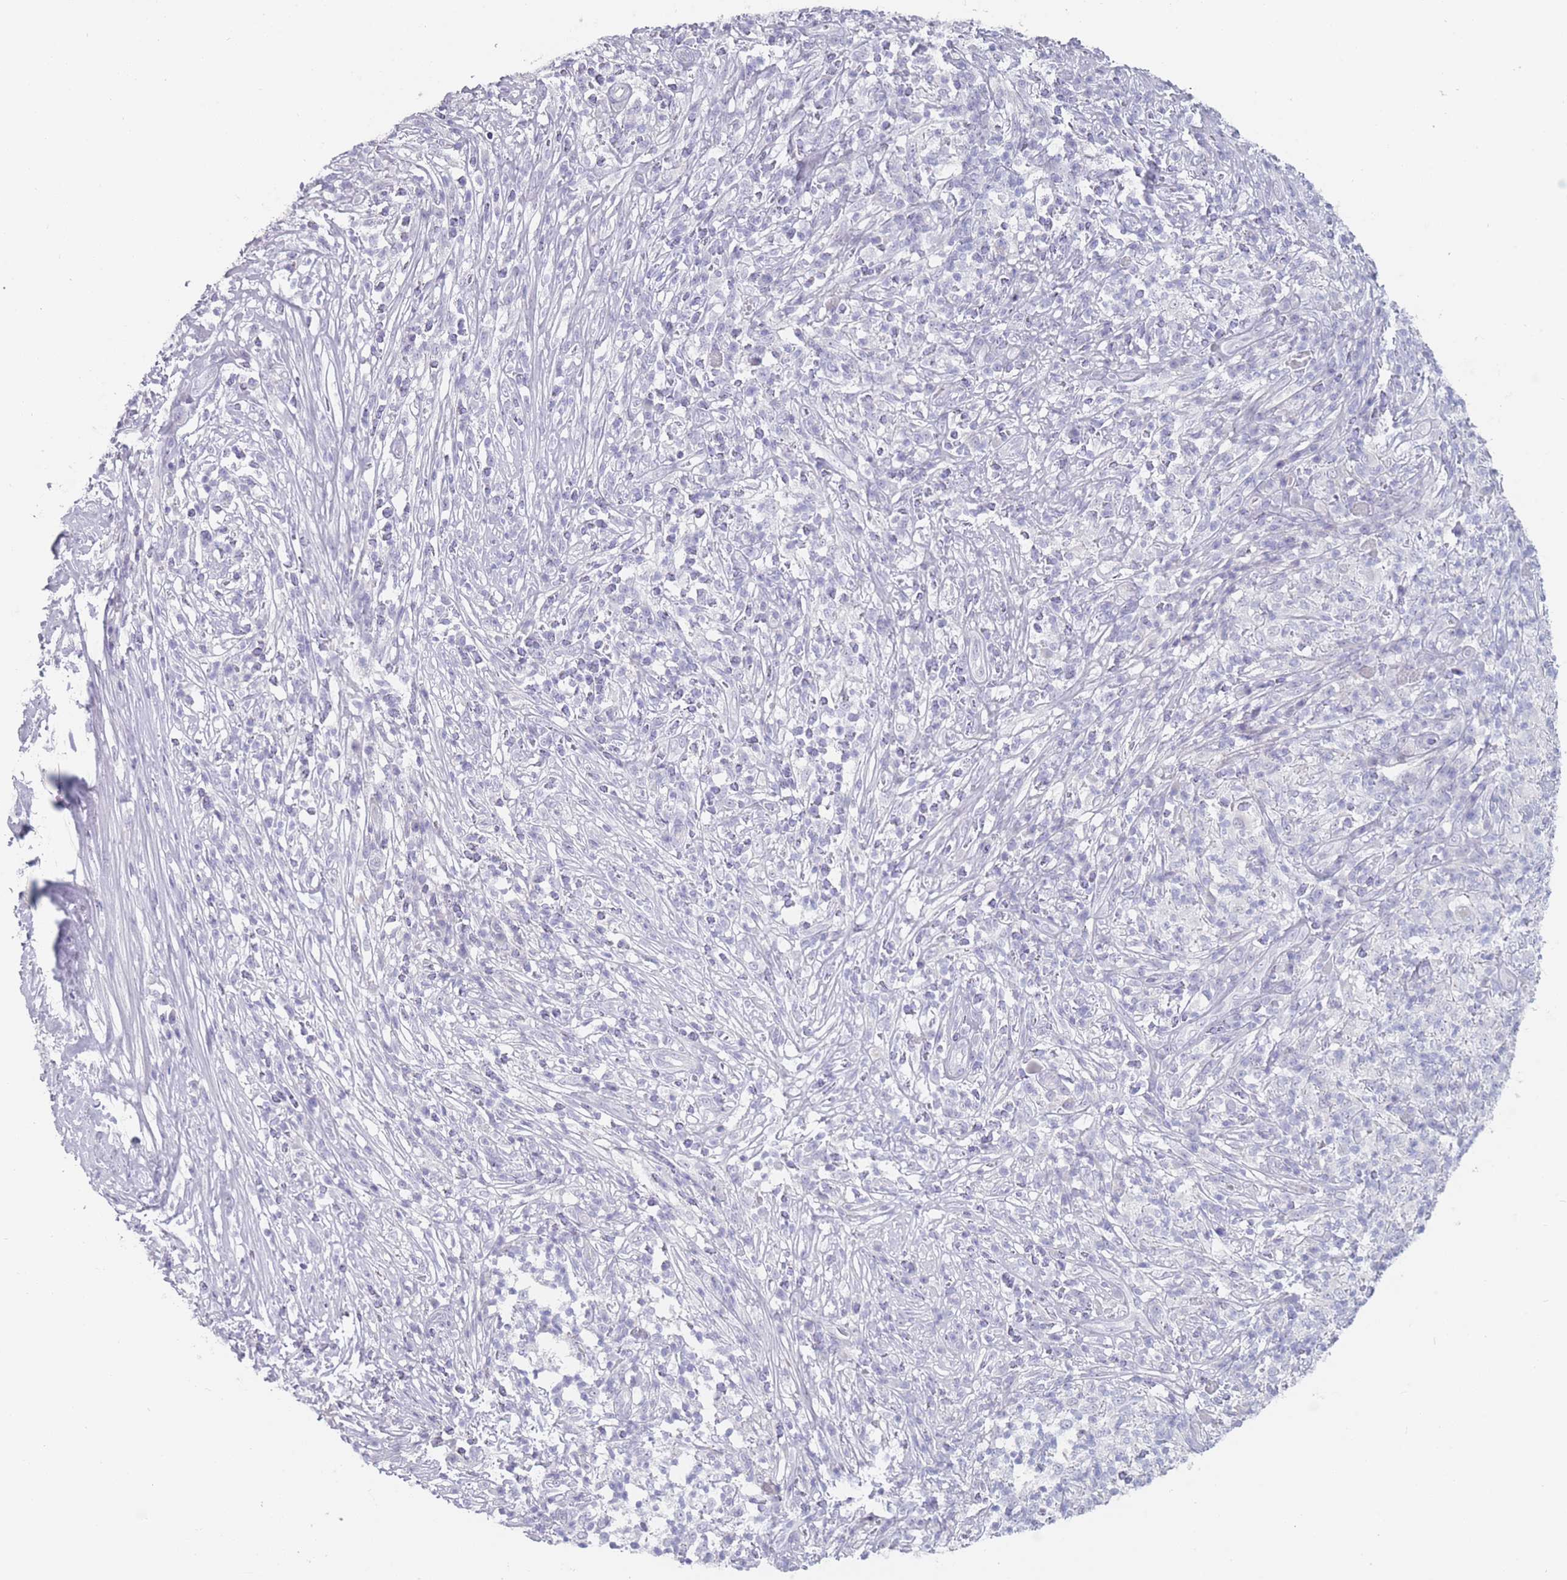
{"staining": {"intensity": "negative", "quantity": "none", "location": "none"}, "tissue": "melanoma", "cell_type": "Tumor cells", "image_type": "cancer", "snomed": [{"axis": "morphology", "description": "Malignant melanoma, NOS"}, {"axis": "topography", "description": "Skin"}], "caption": "Malignant melanoma was stained to show a protein in brown. There is no significant expression in tumor cells. (DAB (3,3'-diaminobenzidine) immunohistochemistry, high magnification).", "gene": "ROS1", "patient": {"sex": "male", "age": 66}}